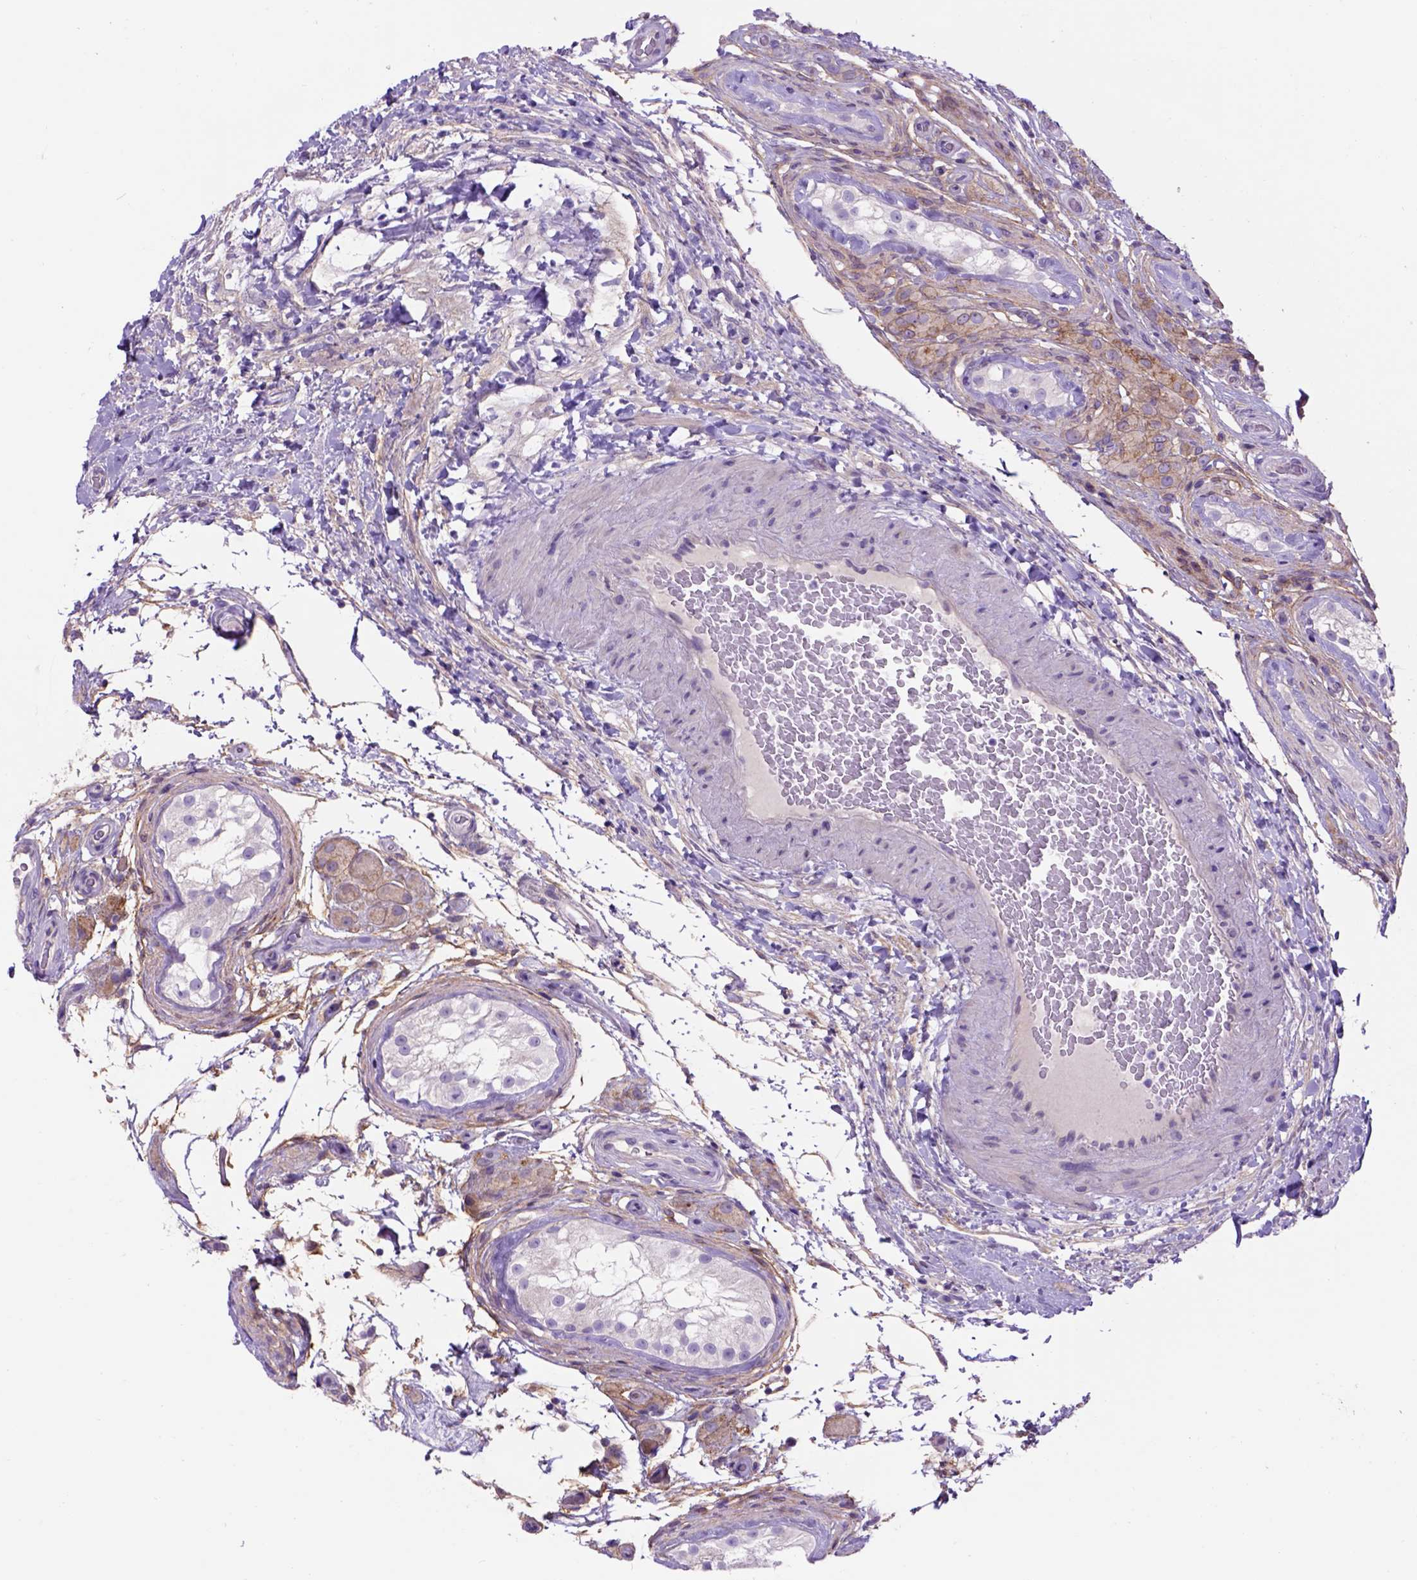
{"staining": {"intensity": "negative", "quantity": "none", "location": "none"}, "tissue": "testis cancer", "cell_type": "Tumor cells", "image_type": "cancer", "snomed": [{"axis": "morphology", "description": "Seminoma, NOS"}, {"axis": "morphology", "description": "Carcinoma, Embryonal, NOS"}, {"axis": "topography", "description": "Testis"}], "caption": "The image exhibits no significant positivity in tumor cells of embryonal carcinoma (testis).", "gene": "EGFR", "patient": {"sex": "male", "age": 41}}